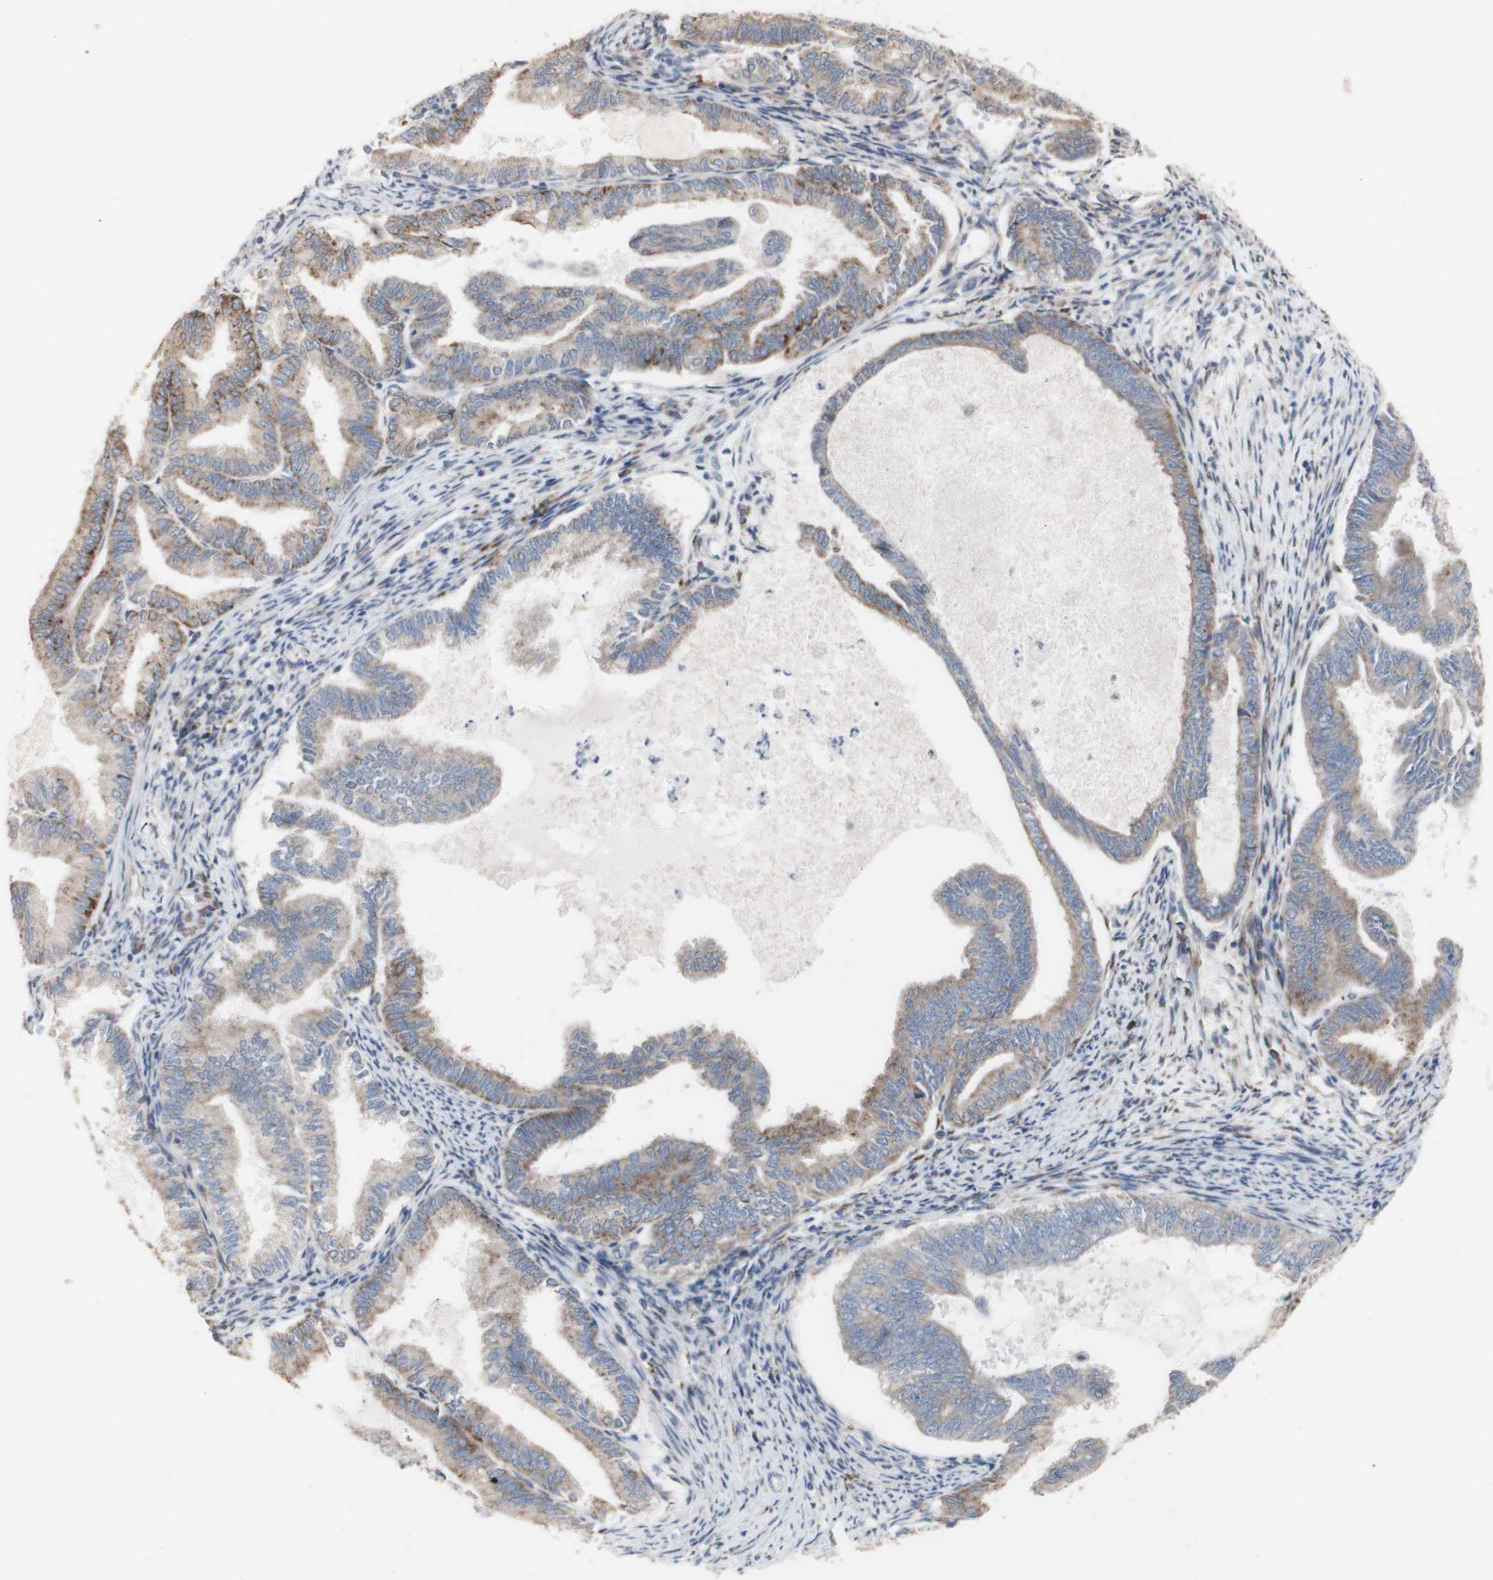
{"staining": {"intensity": "moderate", "quantity": "25%-75%", "location": "cytoplasmic/membranous"}, "tissue": "endometrial cancer", "cell_type": "Tumor cells", "image_type": "cancer", "snomed": [{"axis": "morphology", "description": "Adenocarcinoma, NOS"}, {"axis": "topography", "description": "Endometrium"}], "caption": "A brown stain shows moderate cytoplasmic/membranous positivity of a protein in endometrial adenocarcinoma tumor cells.", "gene": "AGPAT5", "patient": {"sex": "female", "age": 86}}